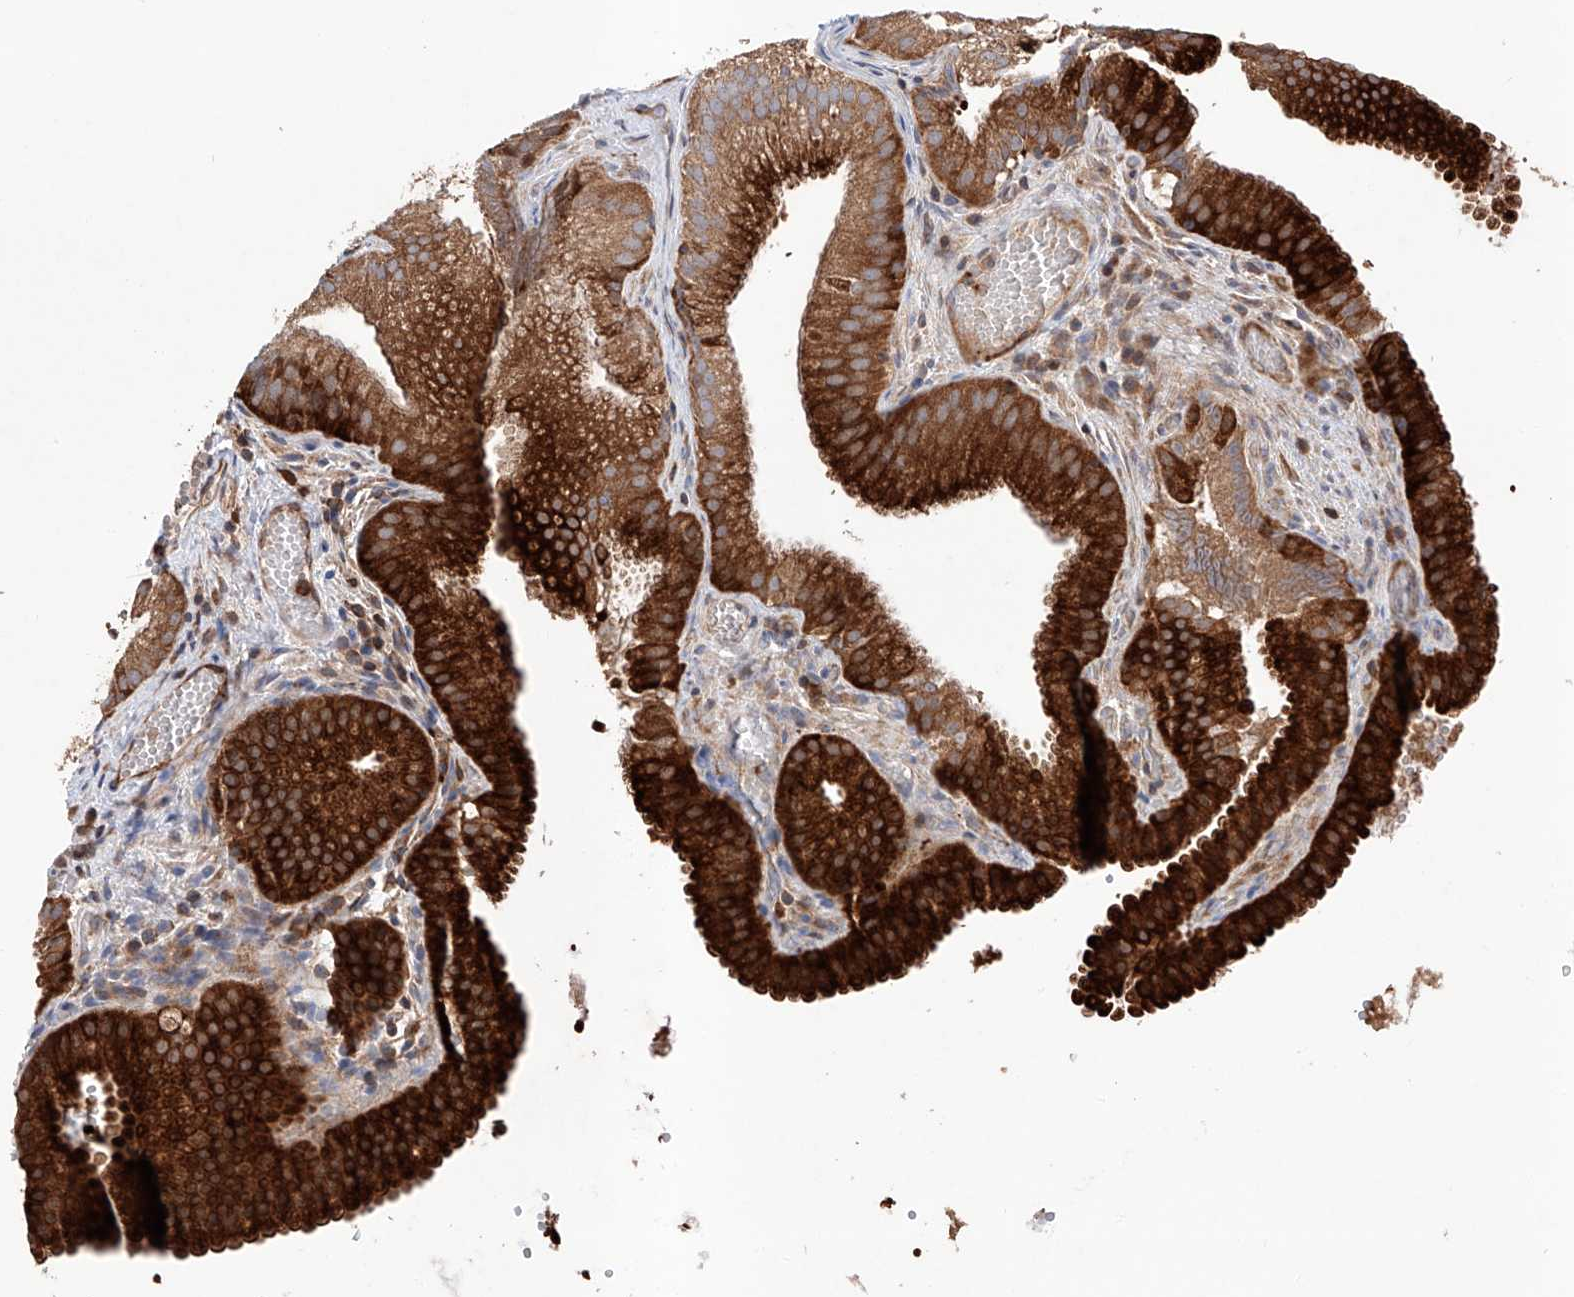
{"staining": {"intensity": "strong", "quantity": ">75%", "location": "cytoplasmic/membranous"}, "tissue": "gallbladder", "cell_type": "Glandular cells", "image_type": "normal", "snomed": [{"axis": "morphology", "description": "Normal tissue, NOS"}, {"axis": "topography", "description": "Gallbladder"}], "caption": "Immunohistochemical staining of unremarkable gallbladder exhibits strong cytoplasmic/membranous protein staining in about >75% of glandular cells.", "gene": "TIMM23", "patient": {"sex": "female", "age": 30}}